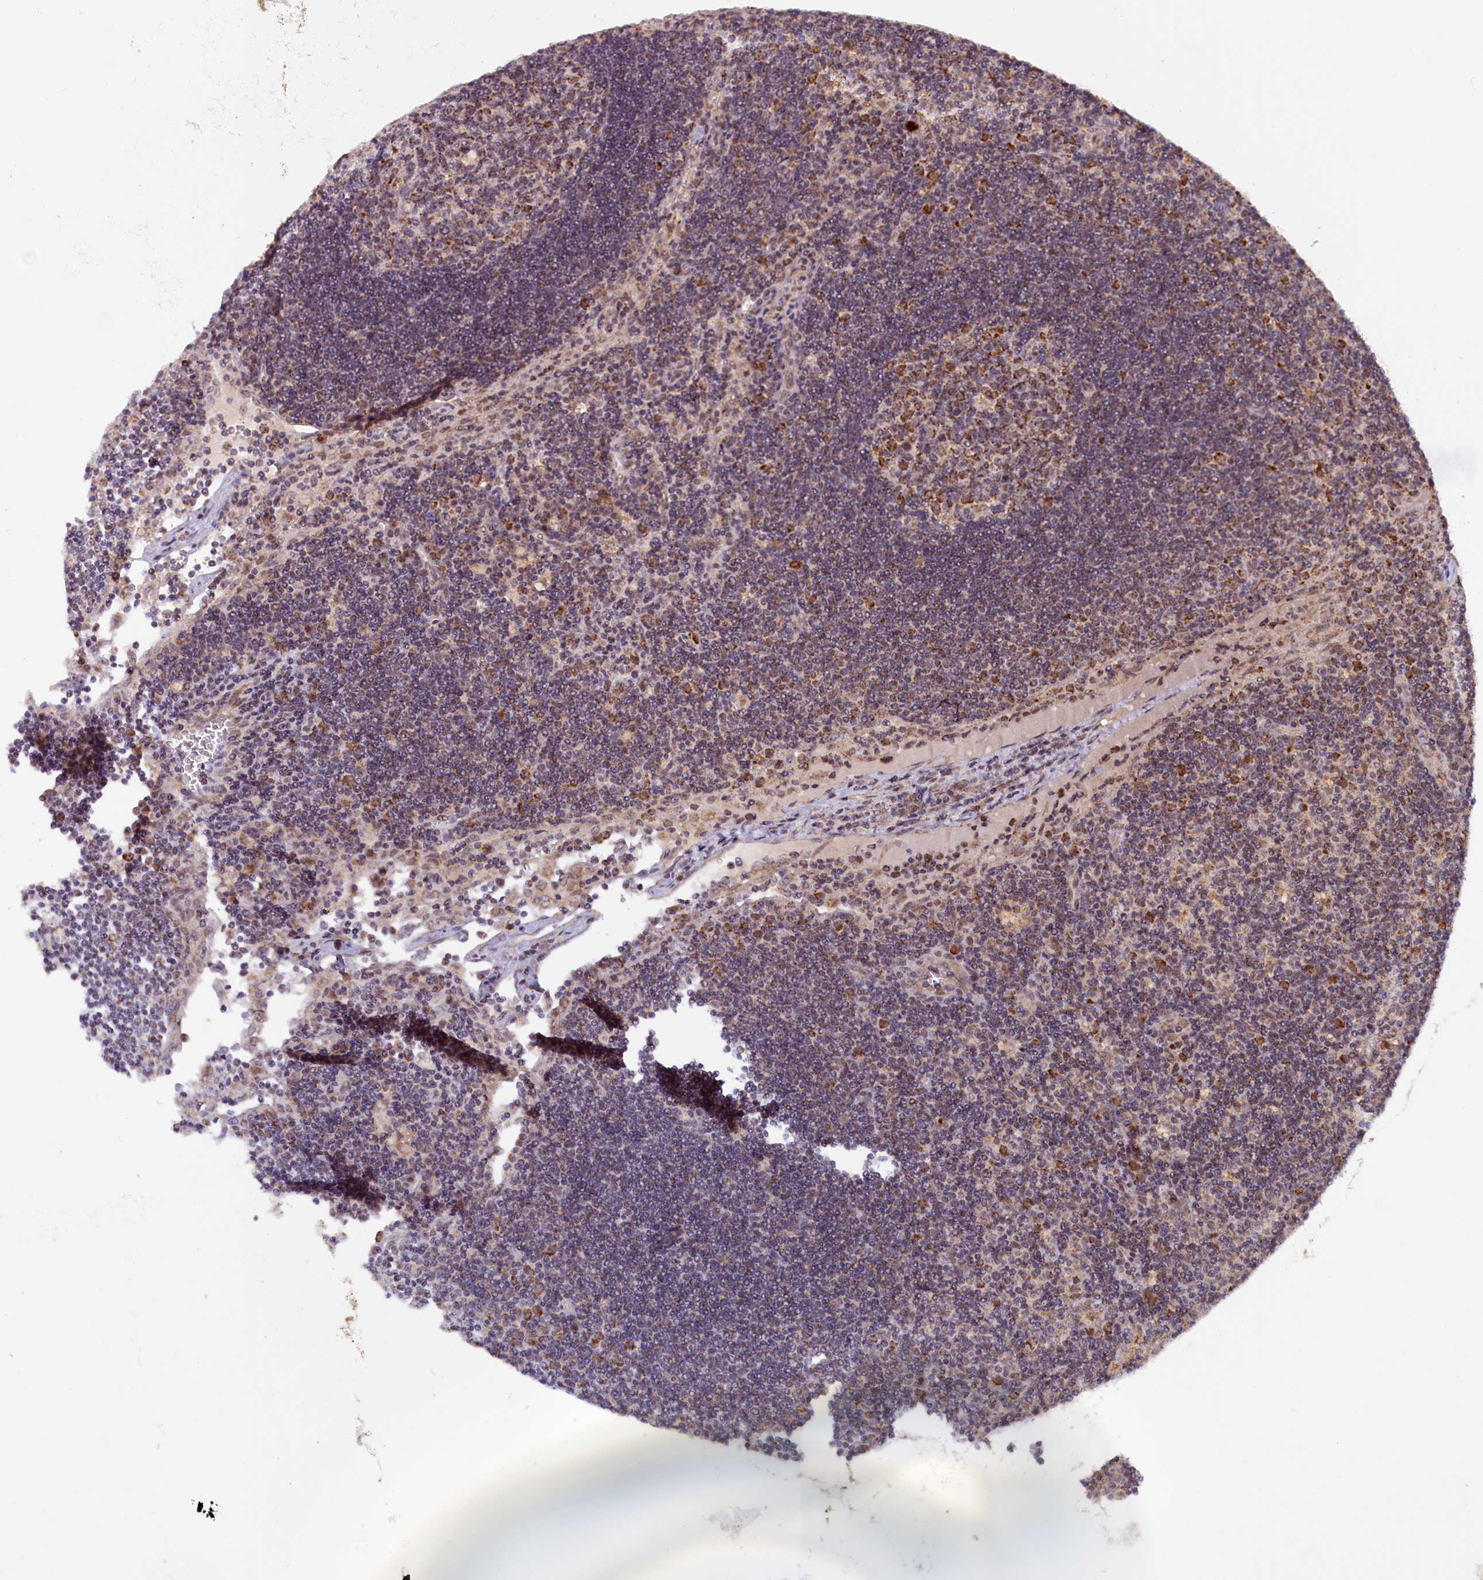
{"staining": {"intensity": "strong", "quantity": "25%-75%", "location": "cytoplasmic/membranous"}, "tissue": "lymph node", "cell_type": "Germinal center cells", "image_type": "normal", "snomed": [{"axis": "morphology", "description": "Normal tissue, NOS"}, {"axis": "topography", "description": "Lymph node"}], "caption": "Protein staining of normal lymph node demonstrates strong cytoplasmic/membranous expression in about 25%-75% of germinal center cells.", "gene": "DUS3L", "patient": {"sex": "male", "age": 58}}